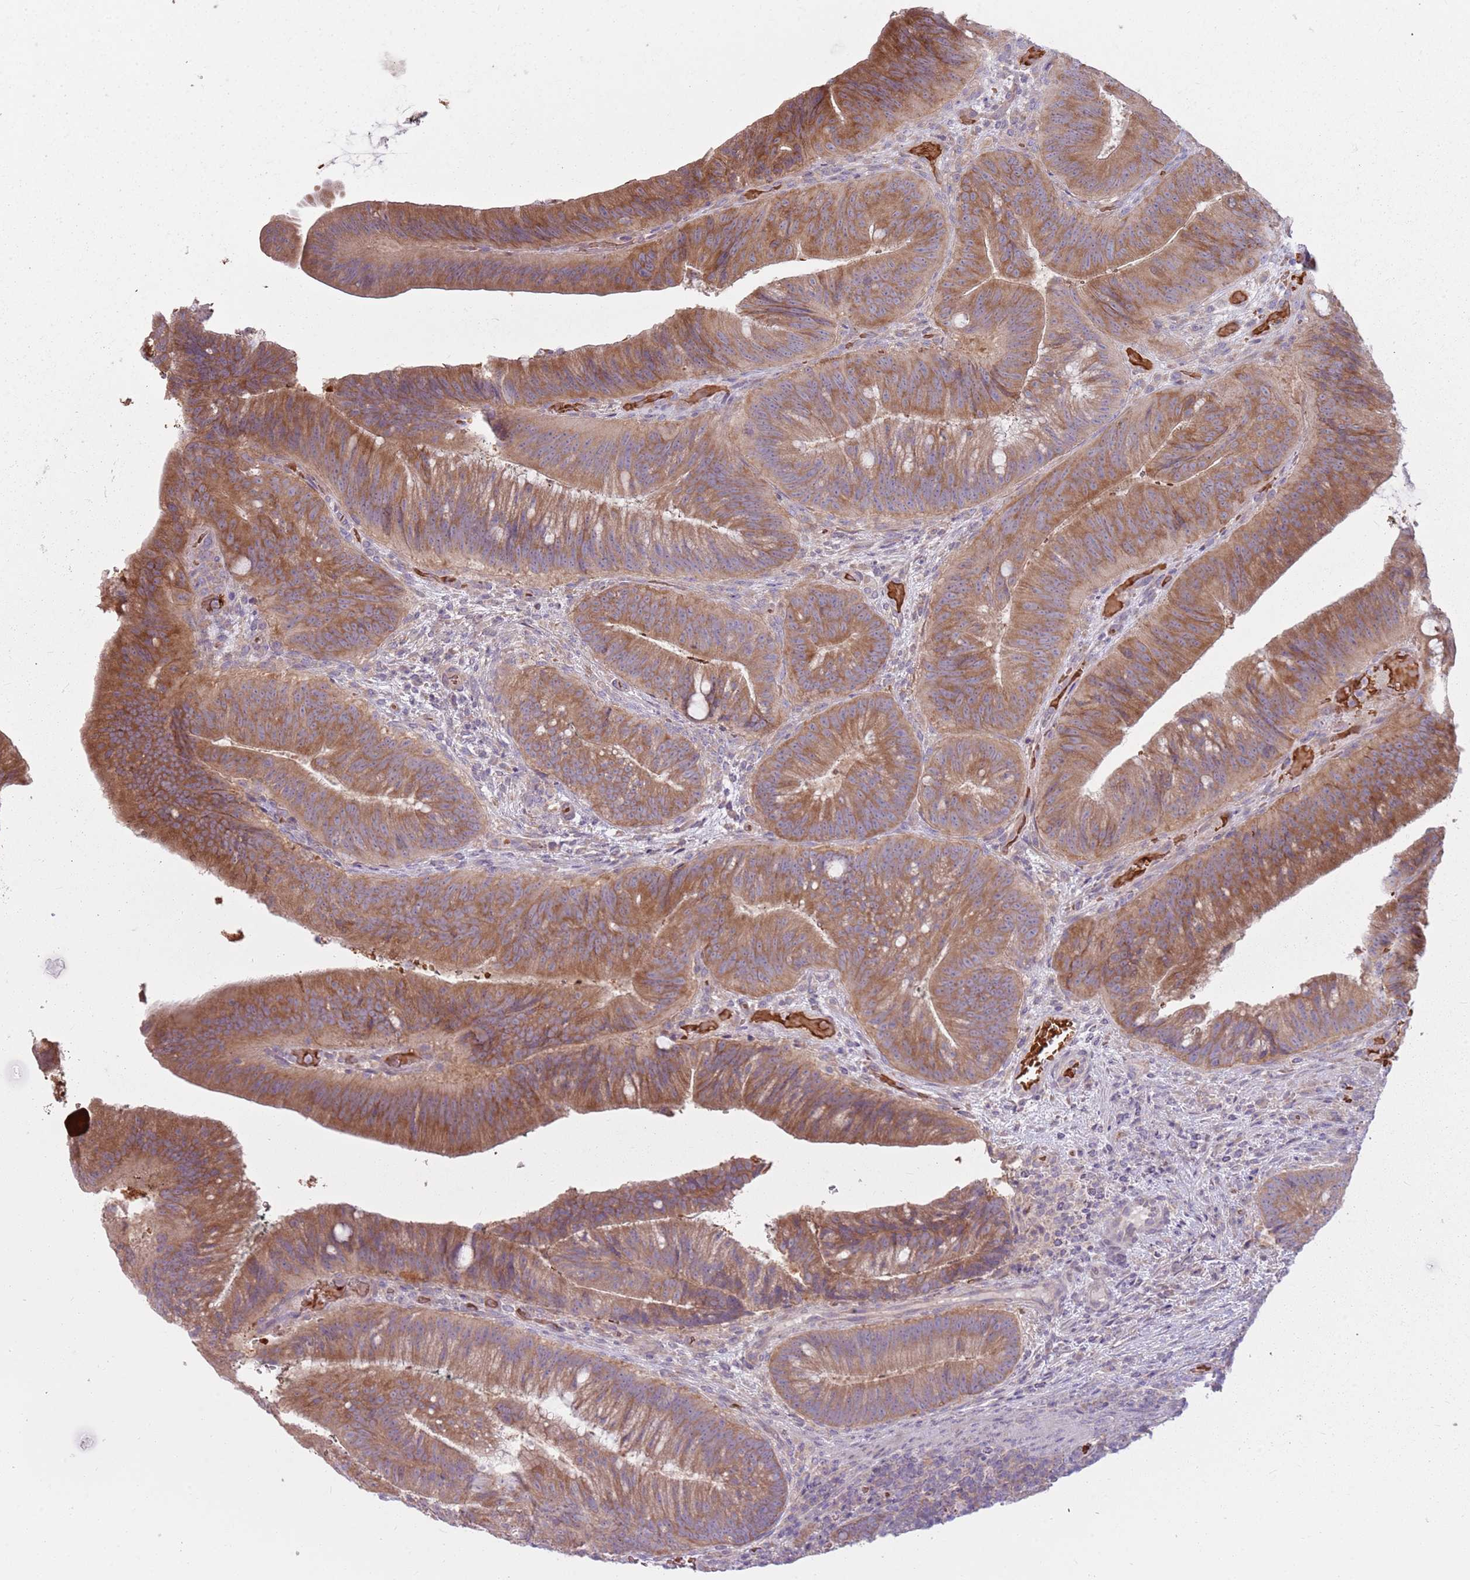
{"staining": {"intensity": "moderate", "quantity": ">75%", "location": "cytoplasmic/membranous"}, "tissue": "colorectal cancer", "cell_type": "Tumor cells", "image_type": "cancer", "snomed": [{"axis": "morphology", "description": "Adenocarcinoma, NOS"}, {"axis": "topography", "description": "Colon"}], "caption": "Tumor cells reveal medium levels of moderate cytoplasmic/membranous positivity in approximately >75% of cells in human colorectal cancer (adenocarcinoma). (DAB (3,3'-diaminobenzidine) IHC, brown staining for protein, blue staining for nuclei).", "gene": "HSPA14", "patient": {"sex": "female", "age": 43}}